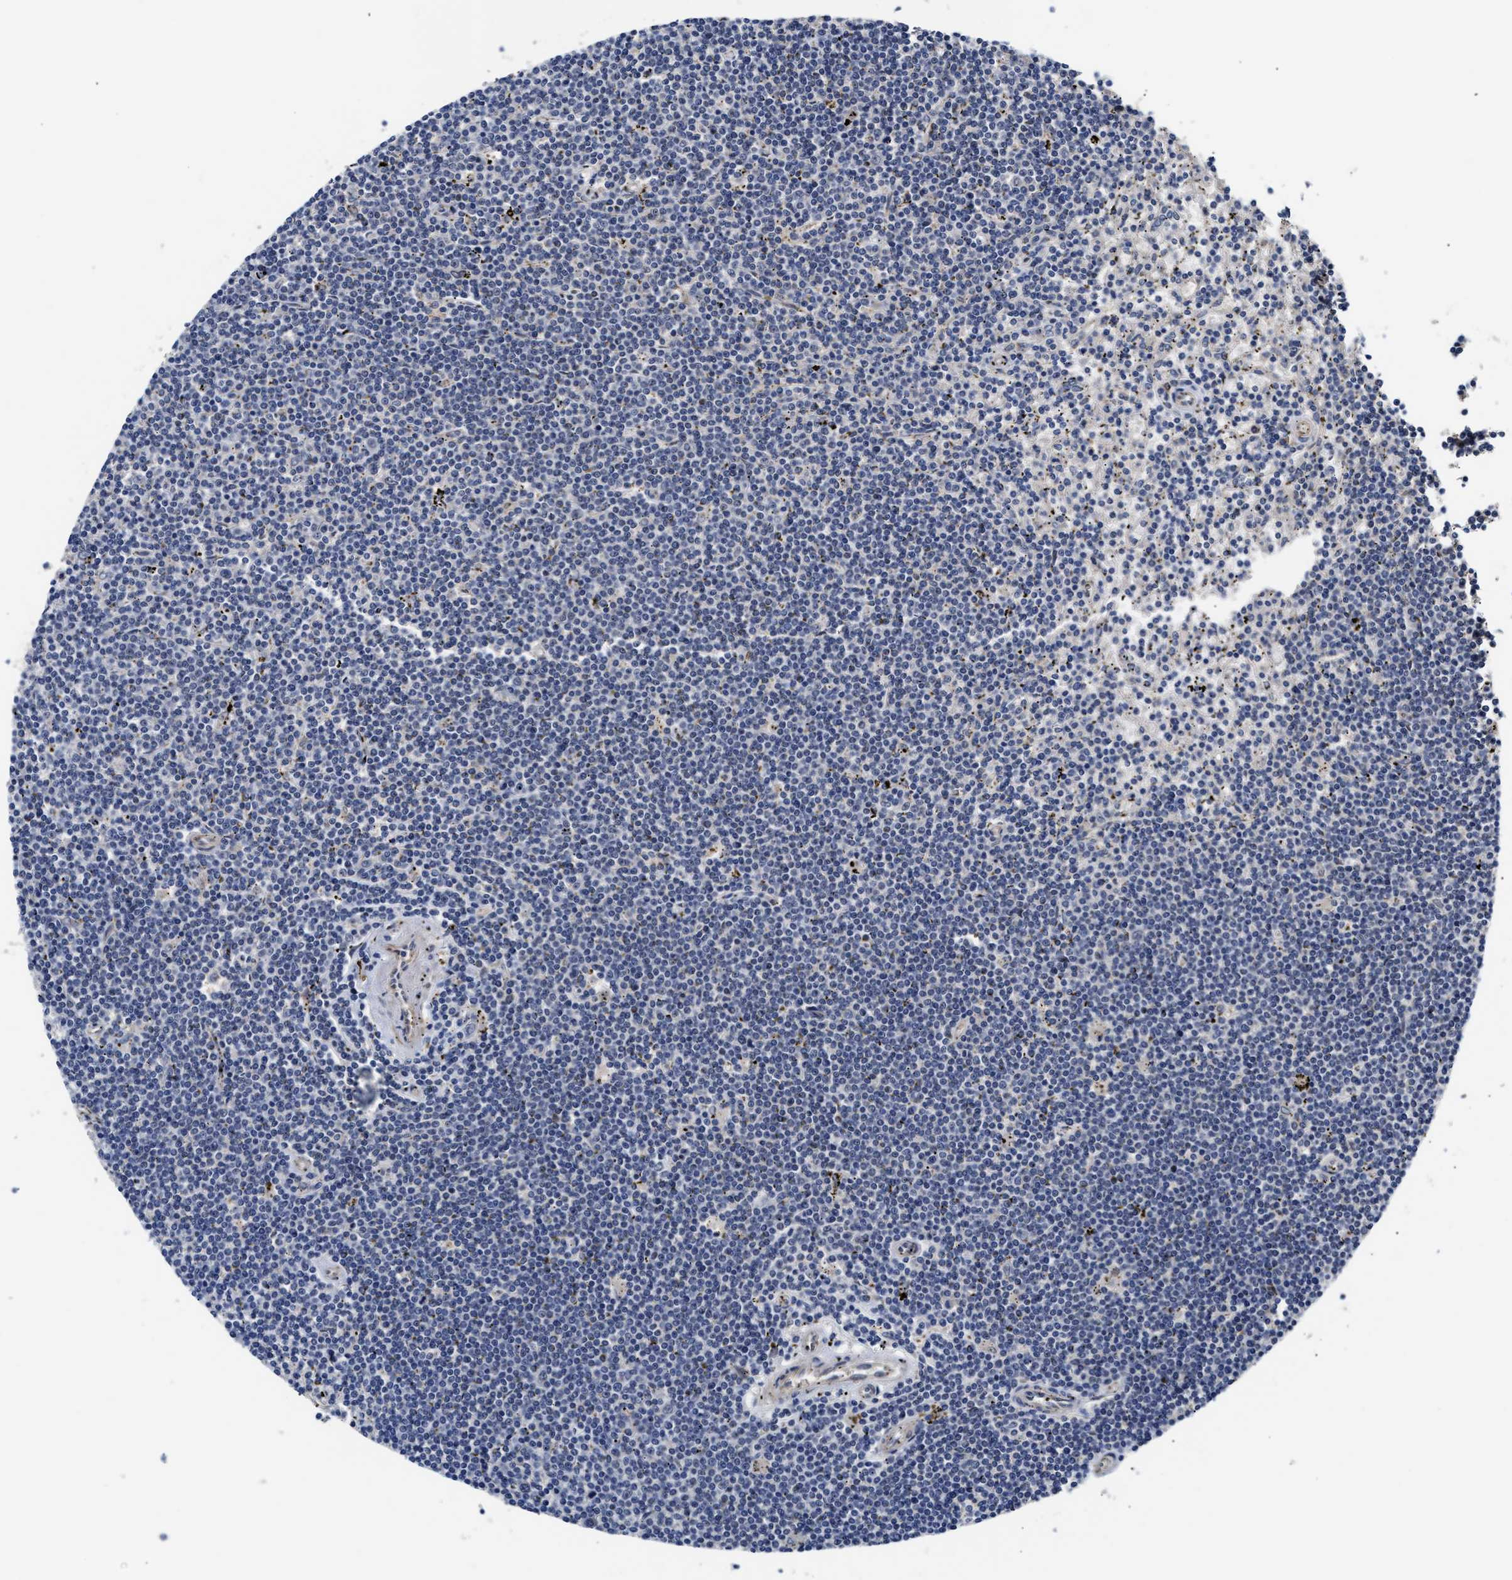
{"staining": {"intensity": "negative", "quantity": "none", "location": "none"}, "tissue": "lymphoma", "cell_type": "Tumor cells", "image_type": "cancer", "snomed": [{"axis": "morphology", "description": "Malignant lymphoma, non-Hodgkin's type, Low grade"}, {"axis": "topography", "description": "Spleen"}], "caption": "An immunohistochemistry (IHC) photomicrograph of lymphoma is shown. There is no staining in tumor cells of lymphoma.", "gene": "CCDC146", "patient": {"sex": "male", "age": 76}}